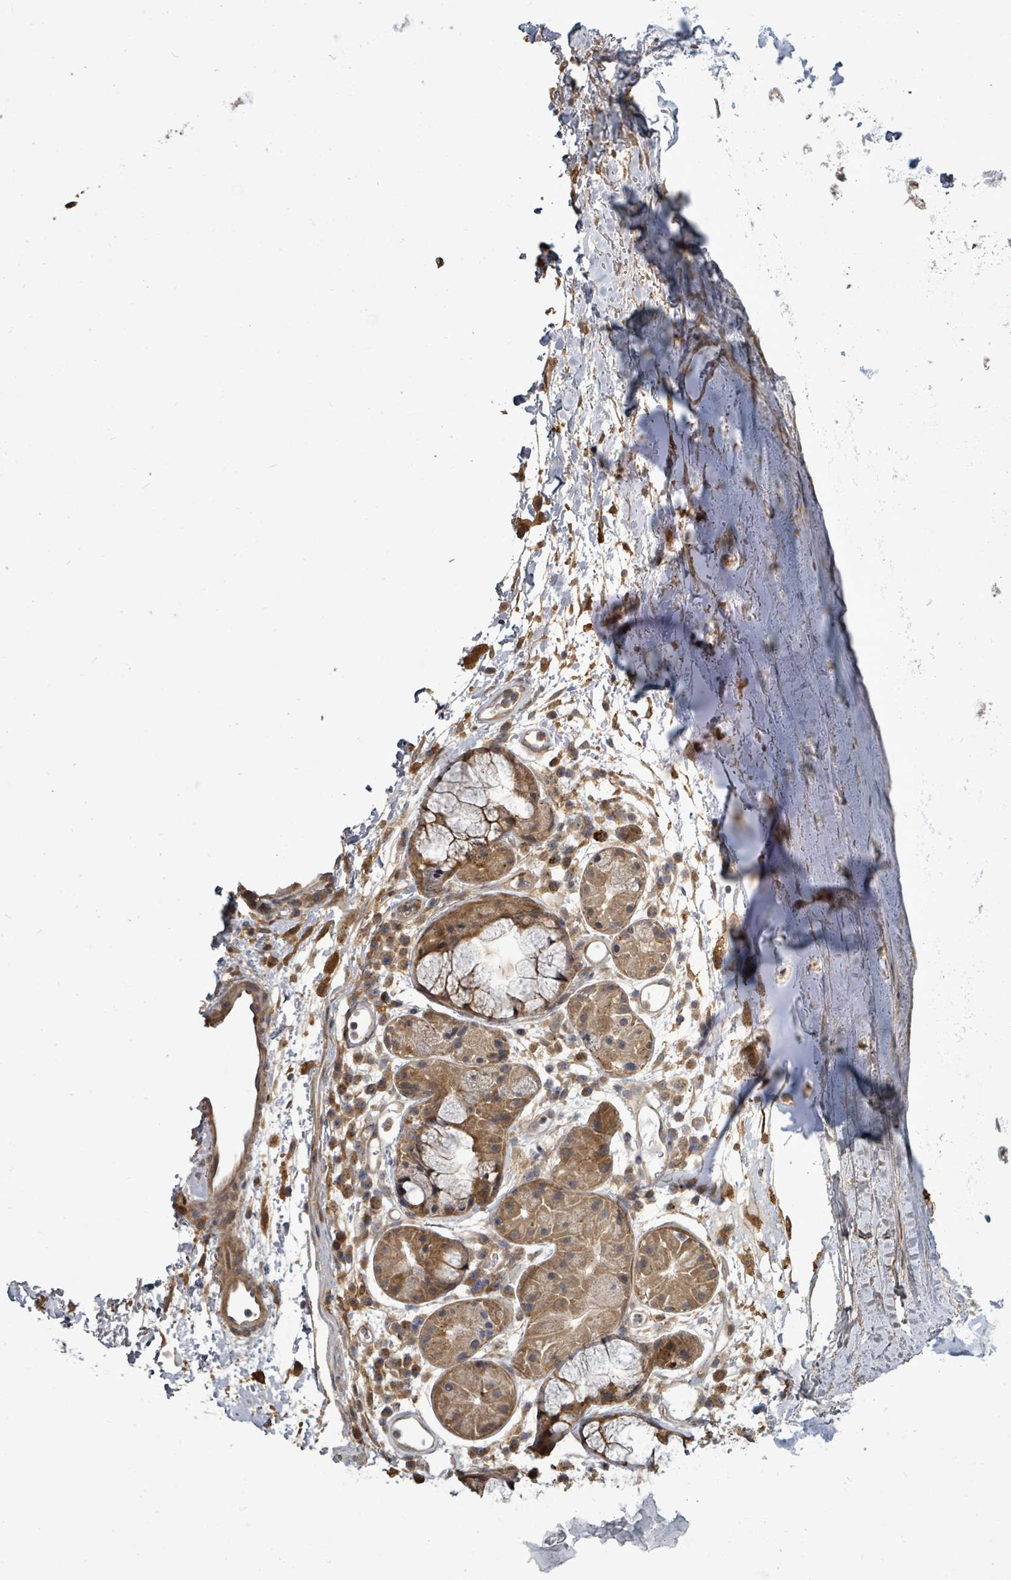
{"staining": {"intensity": "negative", "quantity": "none", "location": "none"}, "tissue": "adipose tissue", "cell_type": "Adipocytes", "image_type": "normal", "snomed": [{"axis": "morphology", "description": "Normal tissue, NOS"}, {"axis": "topography", "description": "Cartilage tissue"}], "caption": "Adipocytes are negative for protein expression in normal human adipose tissue. (Brightfield microscopy of DAB (3,3'-diaminobenzidine) immunohistochemistry at high magnification).", "gene": "EIF3CL", "patient": {"sex": "male", "age": 80}}